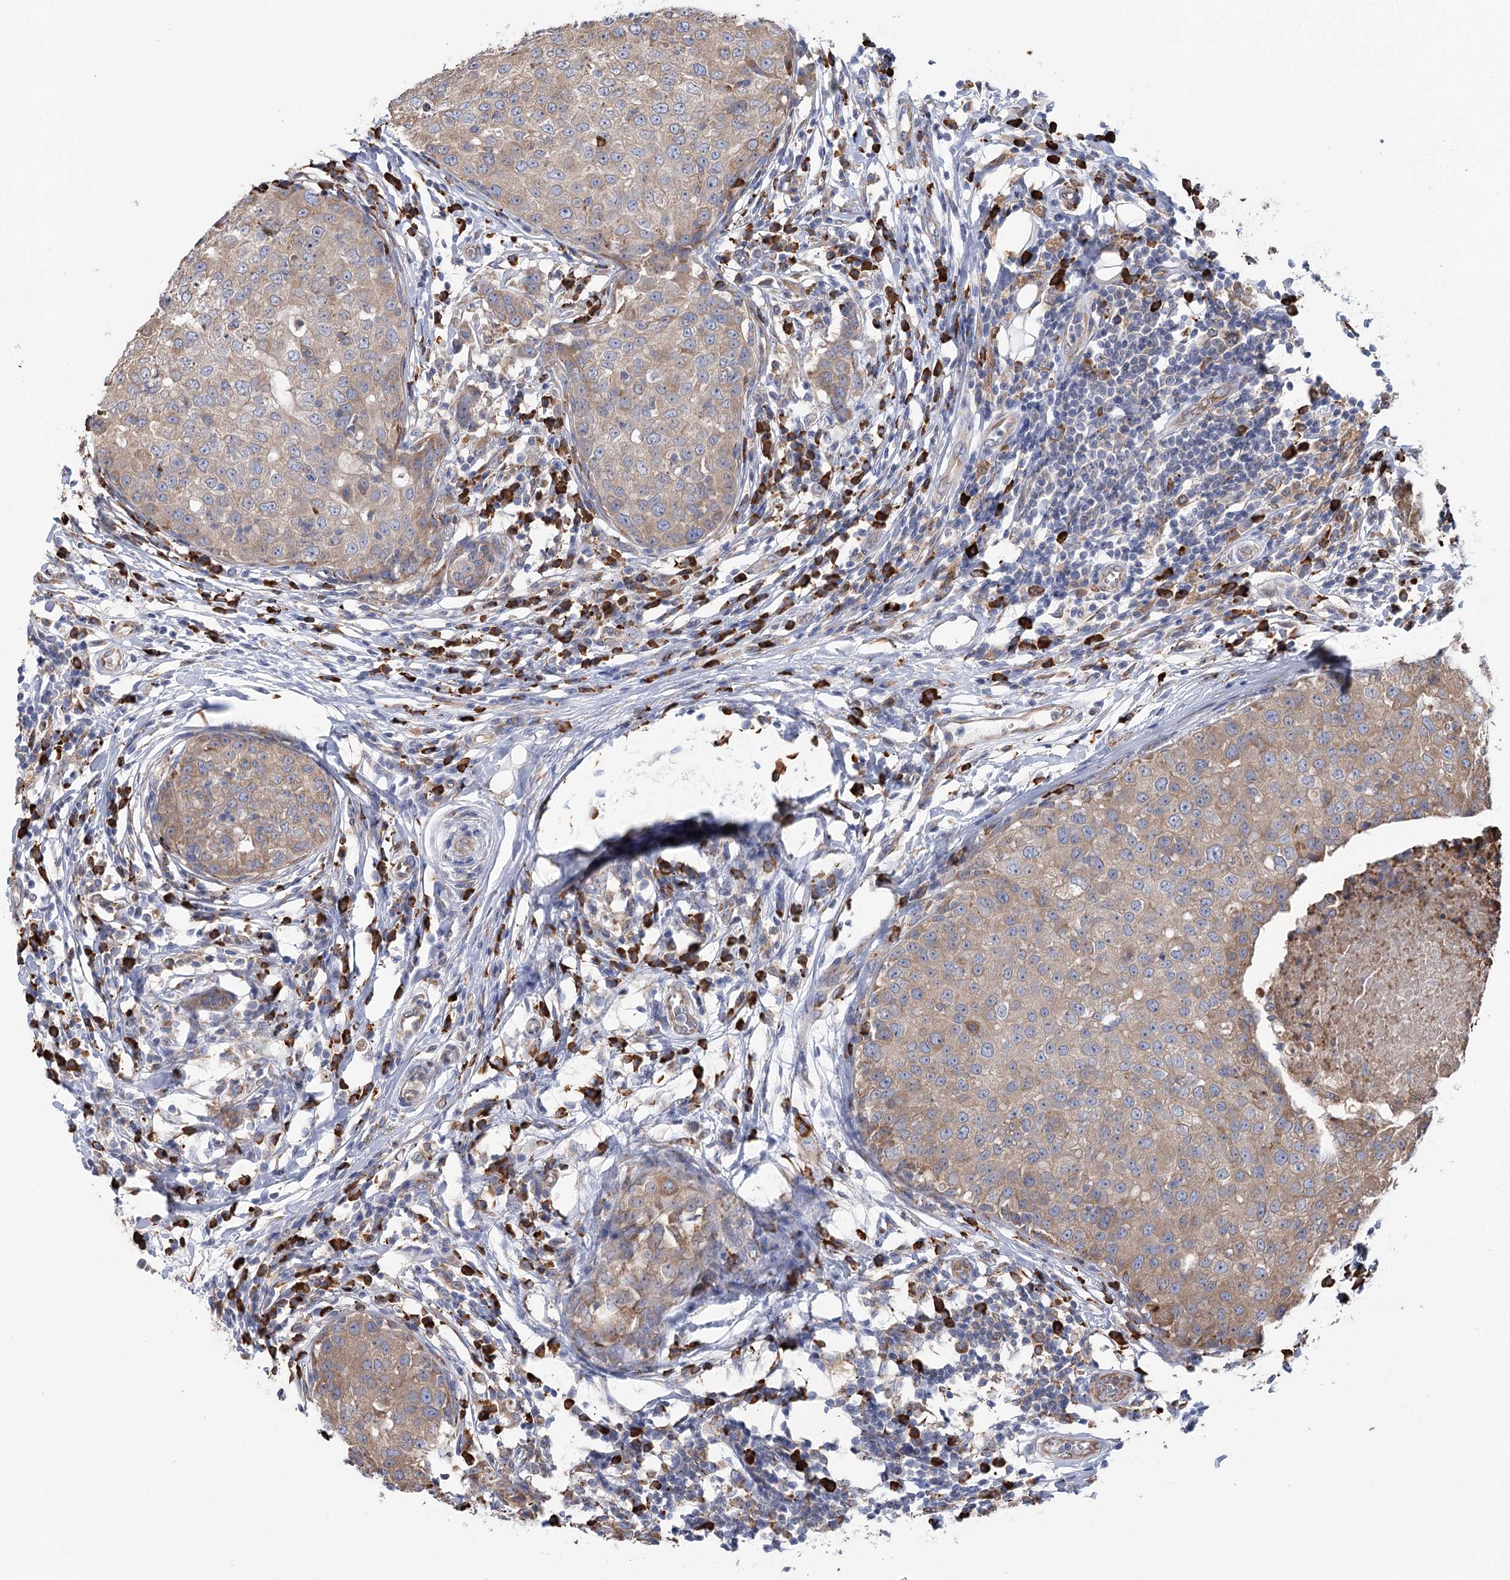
{"staining": {"intensity": "moderate", "quantity": ">75%", "location": "cytoplasmic/membranous"}, "tissue": "breast cancer", "cell_type": "Tumor cells", "image_type": "cancer", "snomed": [{"axis": "morphology", "description": "Duct carcinoma"}, {"axis": "topography", "description": "Breast"}], "caption": "Infiltrating ductal carcinoma (breast) was stained to show a protein in brown. There is medium levels of moderate cytoplasmic/membranous expression in about >75% of tumor cells. The staining is performed using DAB (3,3'-diaminobenzidine) brown chromogen to label protein expression. The nuclei are counter-stained blue using hematoxylin.", "gene": "METTL24", "patient": {"sex": "female", "age": 27}}